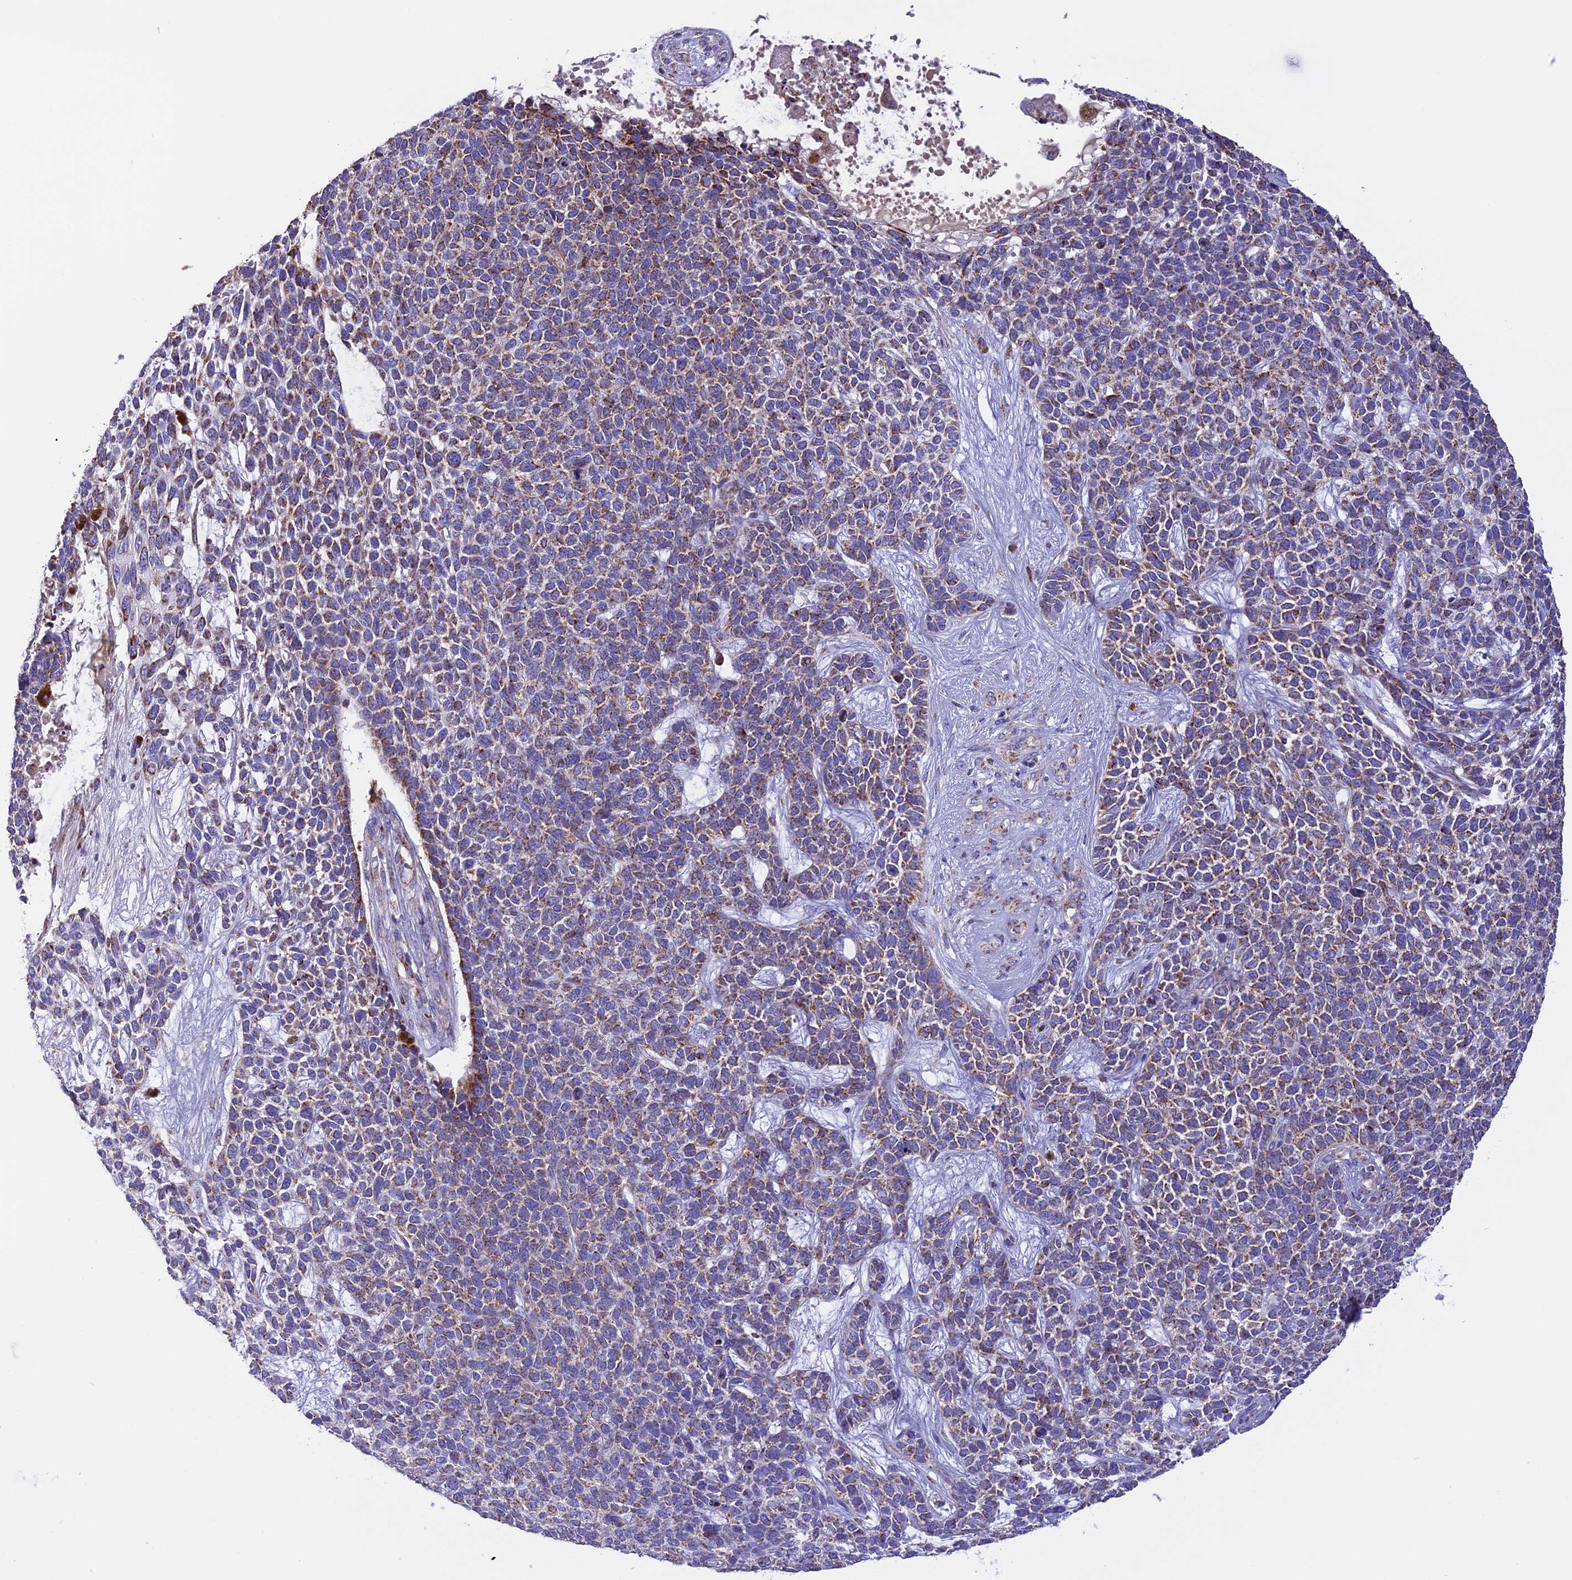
{"staining": {"intensity": "moderate", "quantity": "25%-75%", "location": "cytoplasmic/membranous"}, "tissue": "skin cancer", "cell_type": "Tumor cells", "image_type": "cancer", "snomed": [{"axis": "morphology", "description": "Basal cell carcinoma"}, {"axis": "topography", "description": "Skin"}], "caption": "A brown stain labels moderate cytoplasmic/membranous staining of a protein in basal cell carcinoma (skin) tumor cells.", "gene": "KCNG1", "patient": {"sex": "female", "age": 84}}